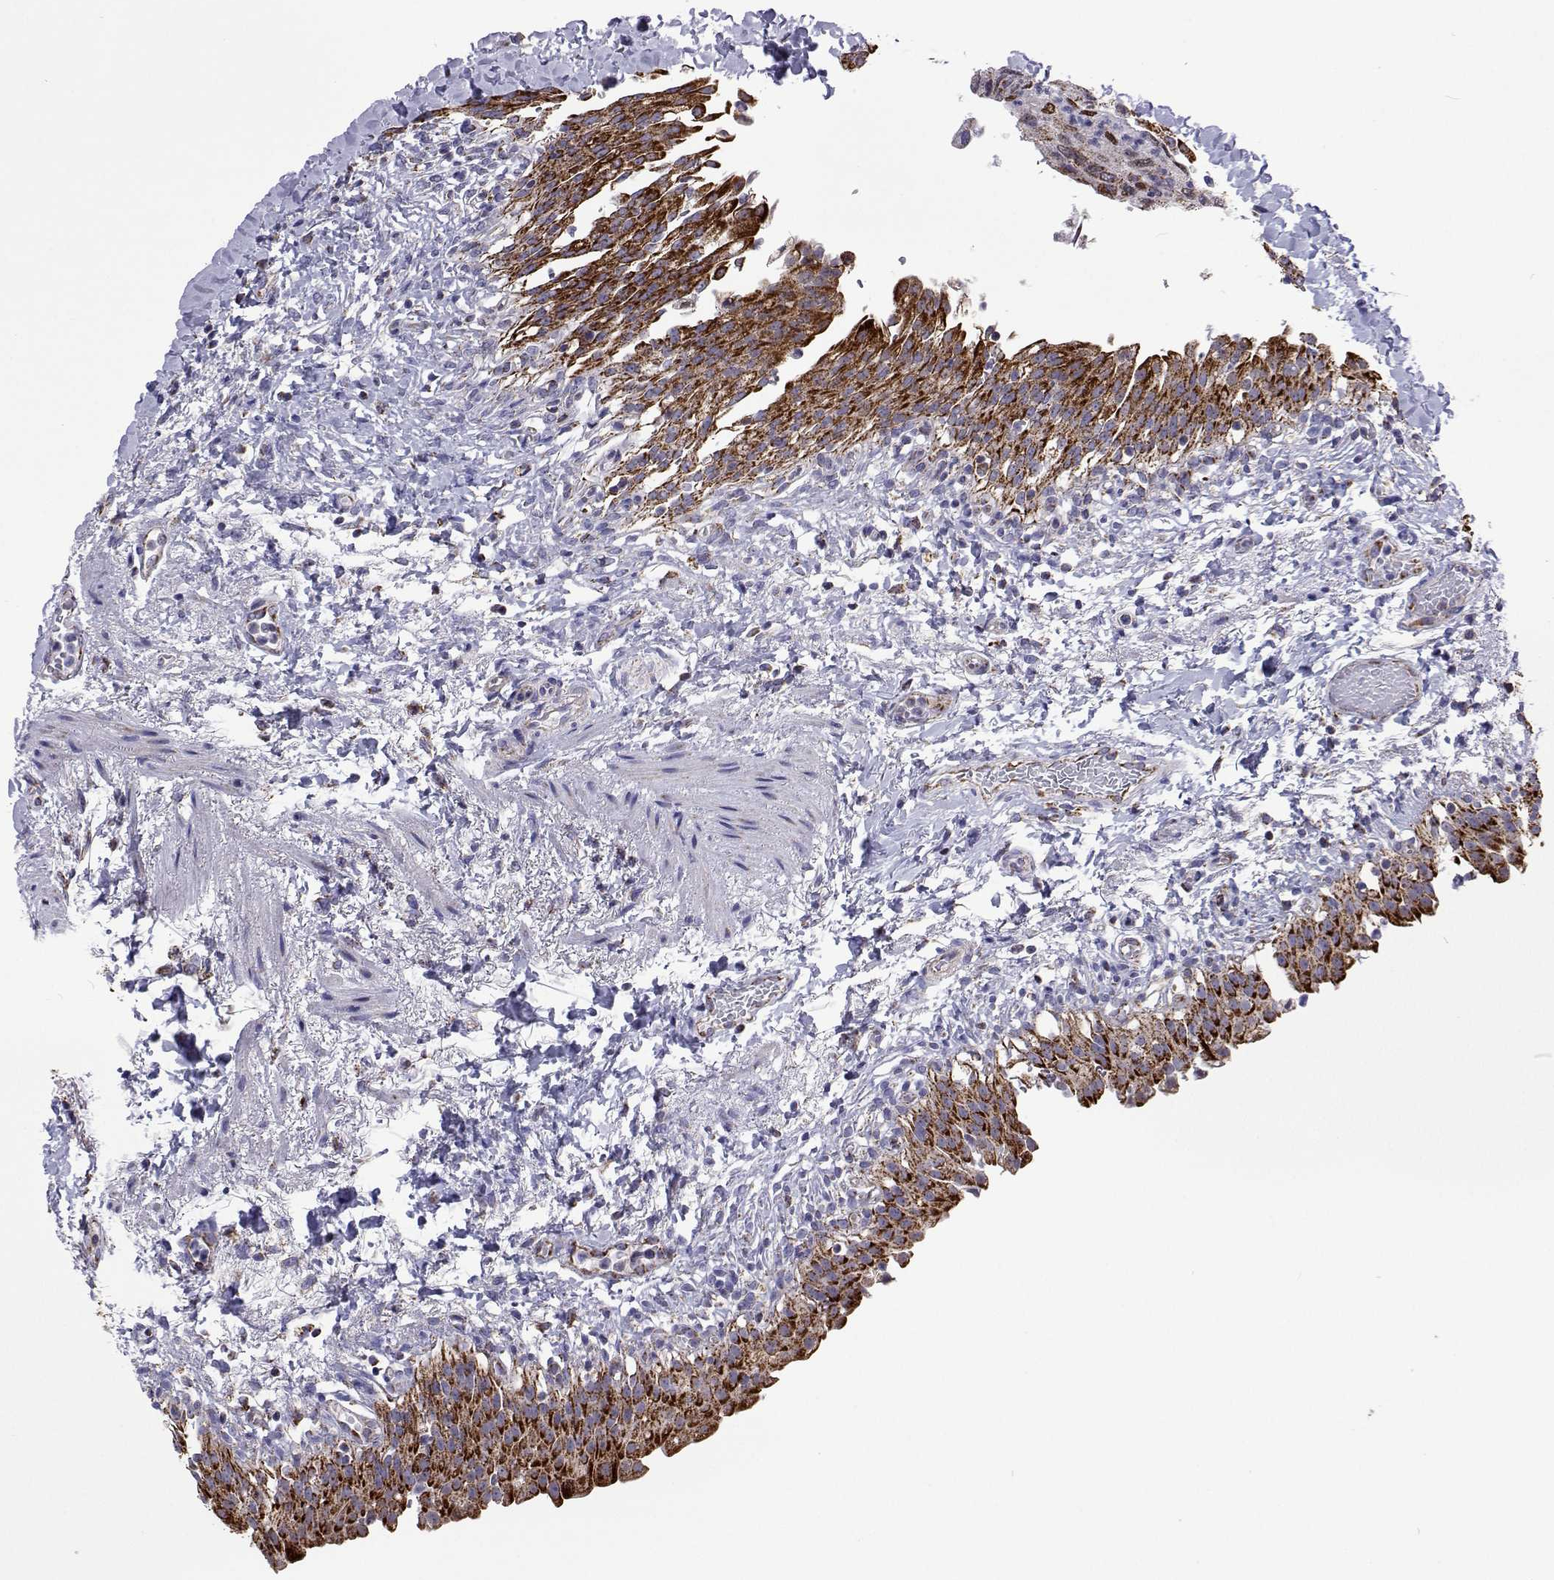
{"staining": {"intensity": "strong", "quantity": ">75%", "location": "cytoplasmic/membranous"}, "tissue": "urinary bladder", "cell_type": "Urothelial cells", "image_type": "normal", "snomed": [{"axis": "morphology", "description": "Normal tissue, NOS"}, {"axis": "topography", "description": "Urinary bladder"}, {"axis": "topography", "description": "Peripheral nerve tissue"}], "caption": "Strong cytoplasmic/membranous expression is appreciated in about >75% of urothelial cells in benign urinary bladder.", "gene": "MCCC2", "patient": {"sex": "female", "age": 60}}